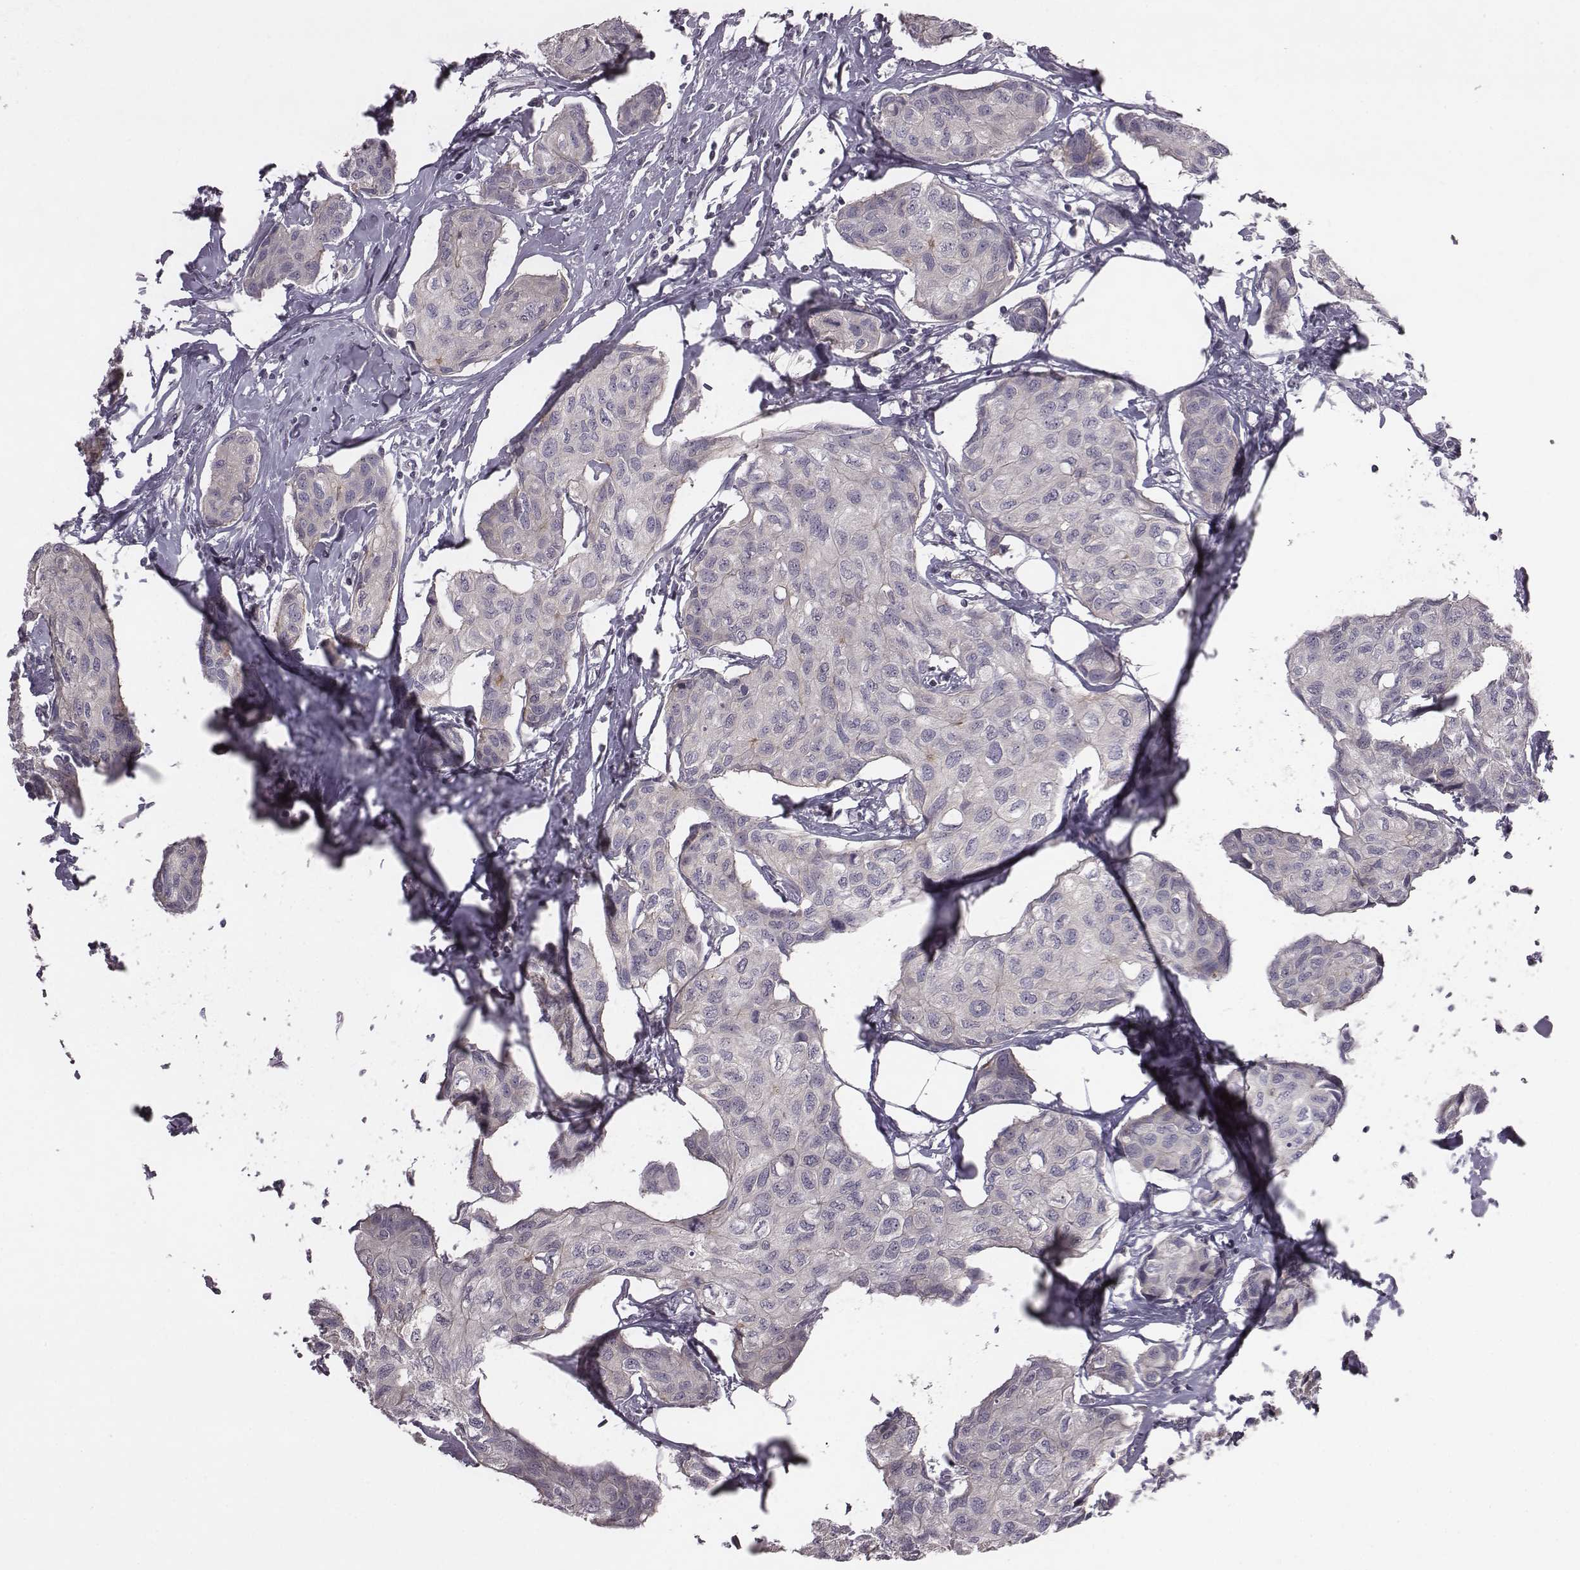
{"staining": {"intensity": "negative", "quantity": "none", "location": "none"}, "tissue": "breast cancer", "cell_type": "Tumor cells", "image_type": "cancer", "snomed": [{"axis": "morphology", "description": "Duct carcinoma"}, {"axis": "topography", "description": "Breast"}], "caption": "Protein analysis of breast infiltrating ductal carcinoma displays no significant staining in tumor cells.", "gene": "BICDL1", "patient": {"sex": "female", "age": 80}}